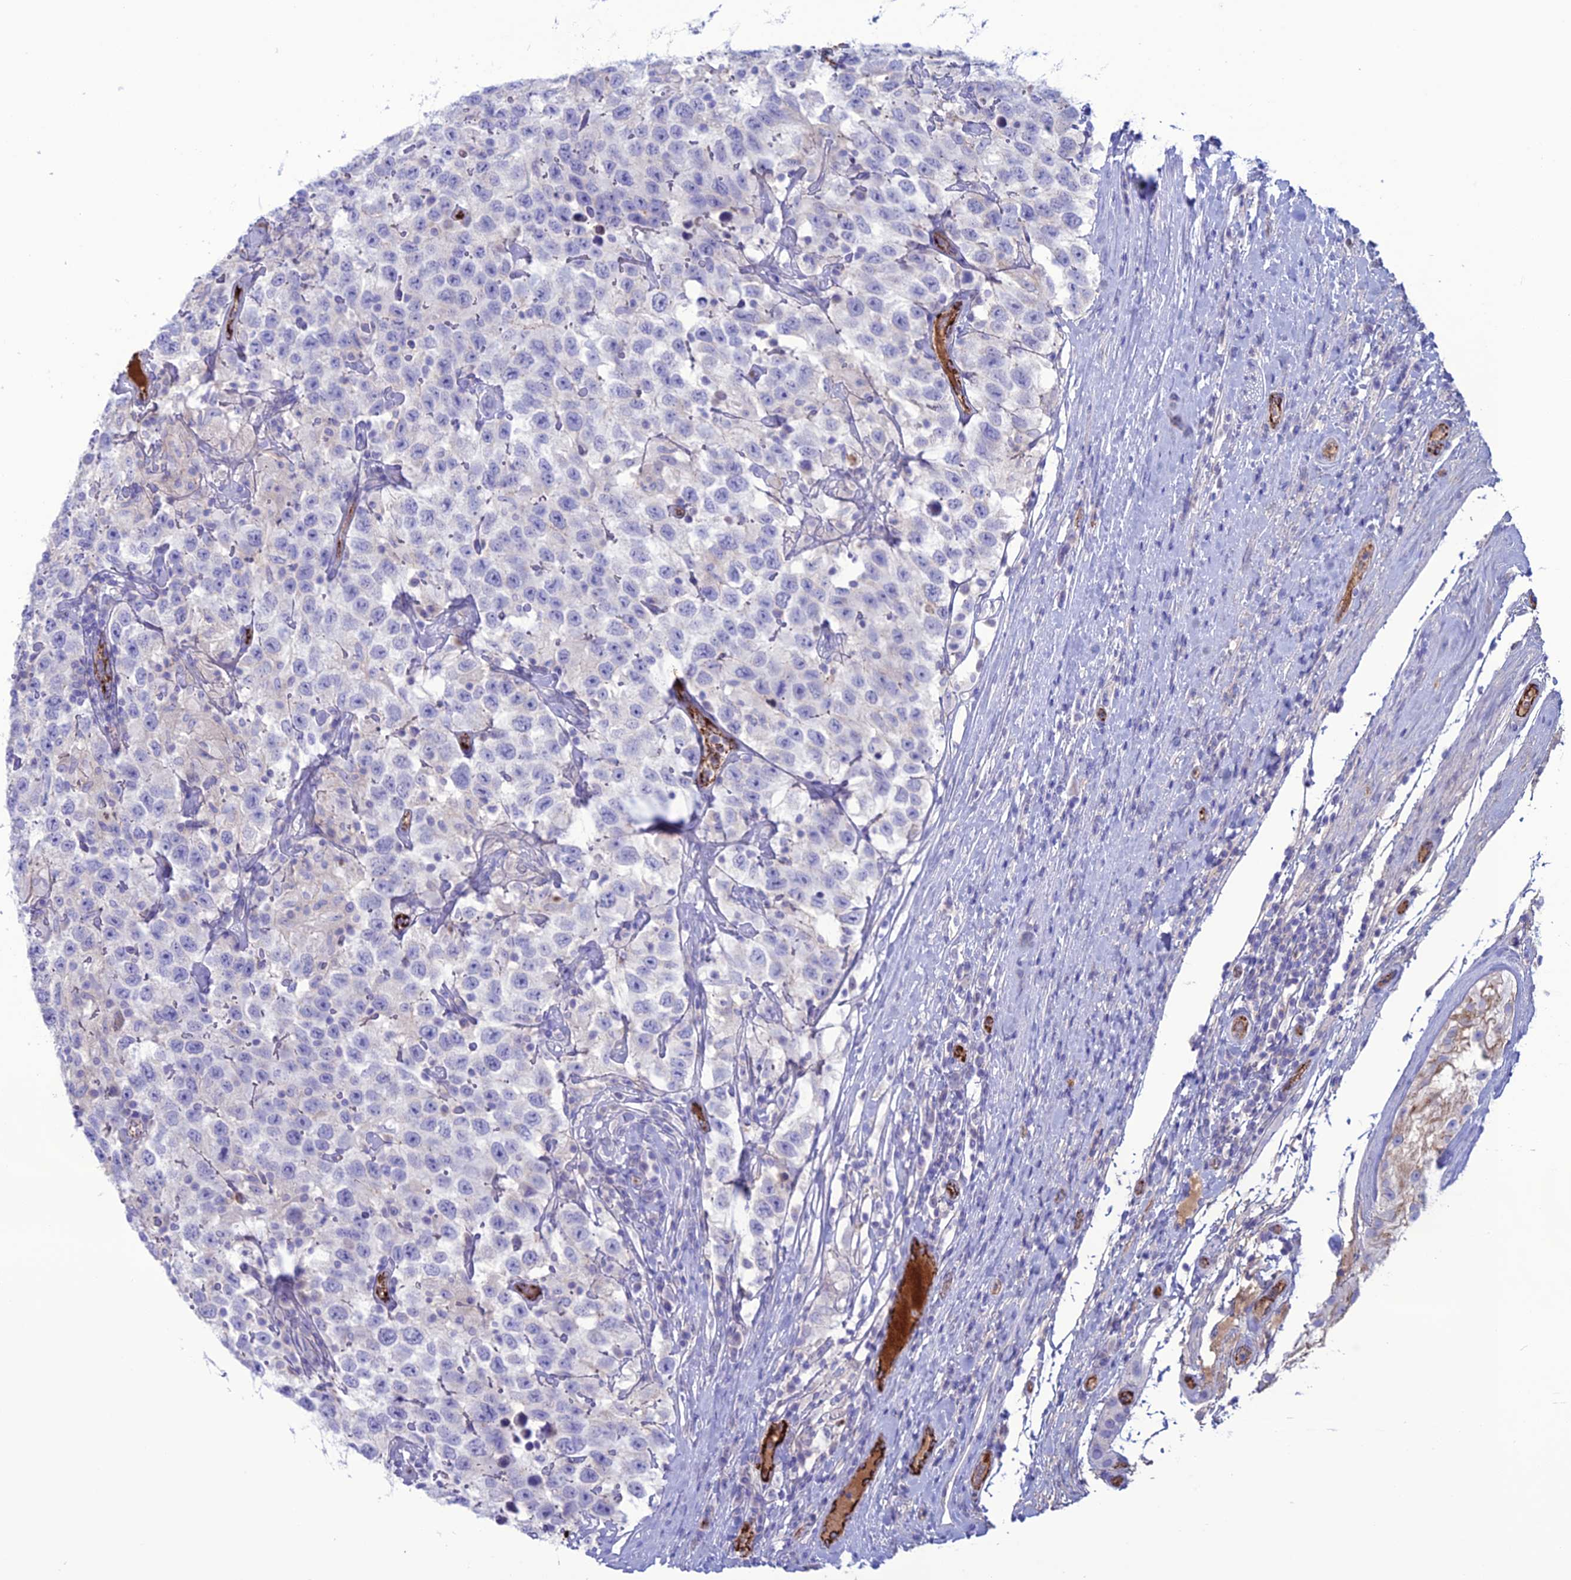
{"staining": {"intensity": "negative", "quantity": "none", "location": "none"}, "tissue": "testis cancer", "cell_type": "Tumor cells", "image_type": "cancer", "snomed": [{"axis": "morphology", "description": "Seminoma, NOS"}, {"axis": "topography", "description": "Testis"}], "caption": "This is an immunohistochemistry photomicrograph of human testis cancer (seminoma). There is no positivity in tumor cells.", "gene": "CDC42EP5", "patient": {"sex": "male", "age": 41}}